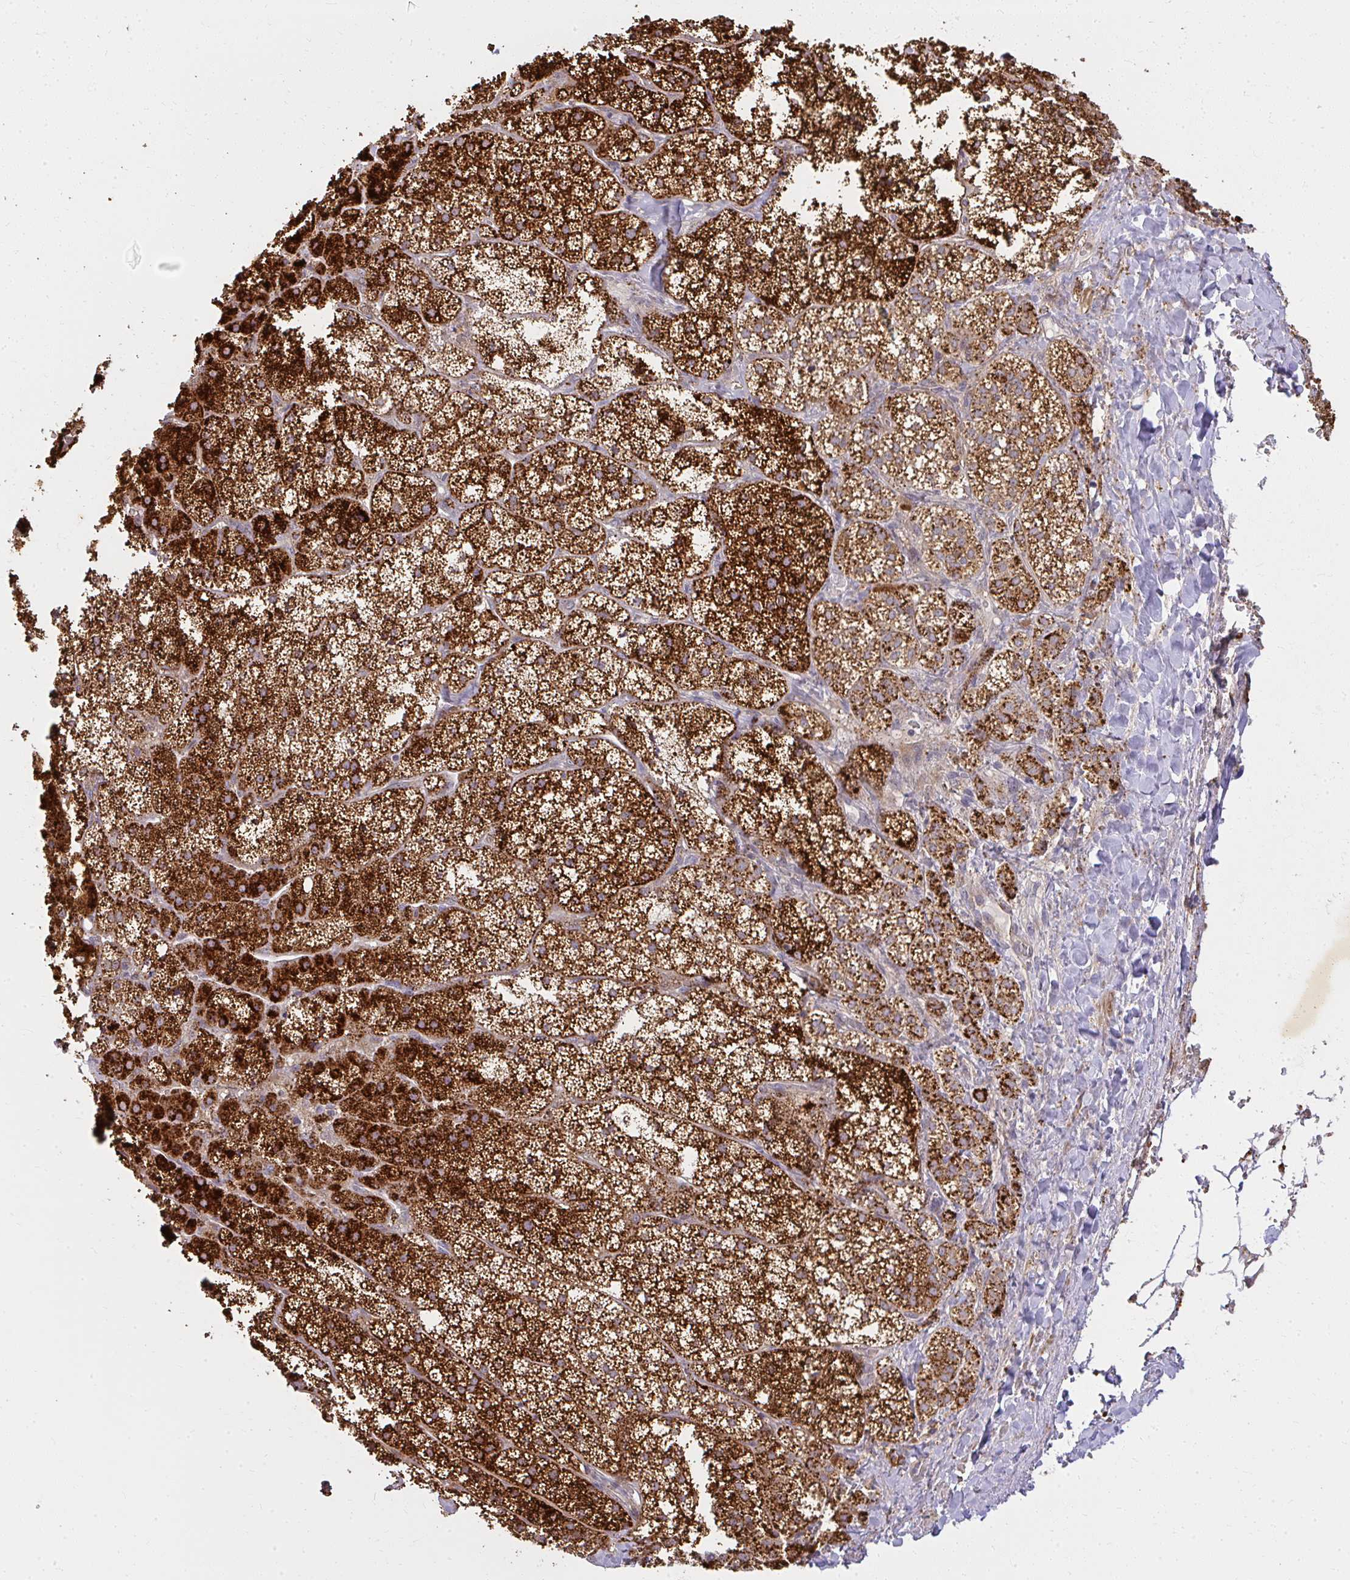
{"staining": {"intensity": "strong", "quantity": ">75%", "location": "cytoplasmic/membranous"}, "tissue": "adrenal gland", "cell_type": "Glandular cells", "image_type": "normal", "snomed": [{"axis": "morphology", "description": "Normal tissue, NOS"}, {"axis": "topography", "description": "Adrenal gland"}], "caption": "Immunohistochemistry (IHC) of unremarkable human adrenal gland demonstrates high levels of strong cytoplasmic/membranous expression in about >75% of glandular cells. (Stains: DAB in brown, nuclei in blue, Microscopy: brightfield microscopy at high magnification).", "gene": "GNS", "patient": {"sex": "male", "age": 53}}